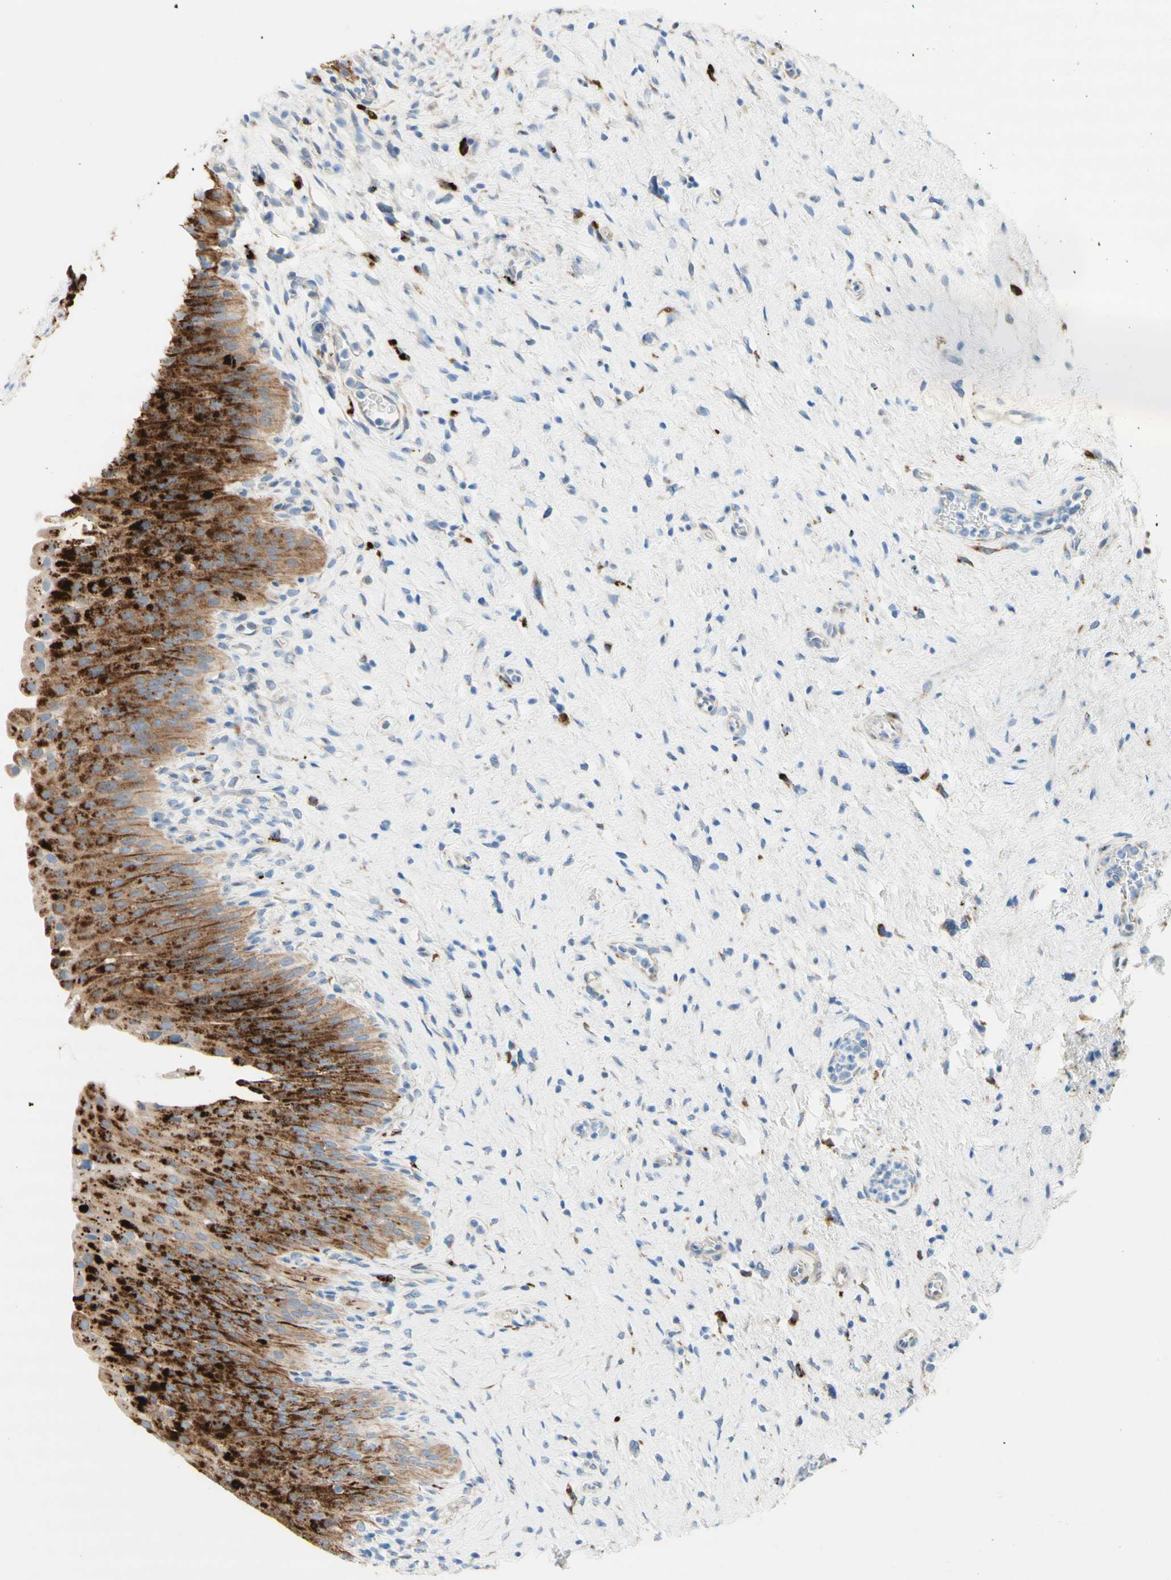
{"staining": {"intensity": "strong", "quantity": ">75%", "location": "cytoplasmic/membranous"}, "tissue": "urinary bladder", "cell_type": "Urothelial cells", "image_type": "normal", "snomed": [{"axis": "morphology", "description": "Normal tissue, NOS"}, {"axis": "morphology", "description": "Urothelial carcinoma, High grade"}, {"axis": "topography", "description": "Urinary bladder"}], "caption": "Immunohistochemical staining of normal human urinary bladder displays high levels of strong cytoplasmic/membranous positivity in approximately >75% of urothelial cells.", "gene": "URB2", "patient": {"sex": "male", "age": 46}}